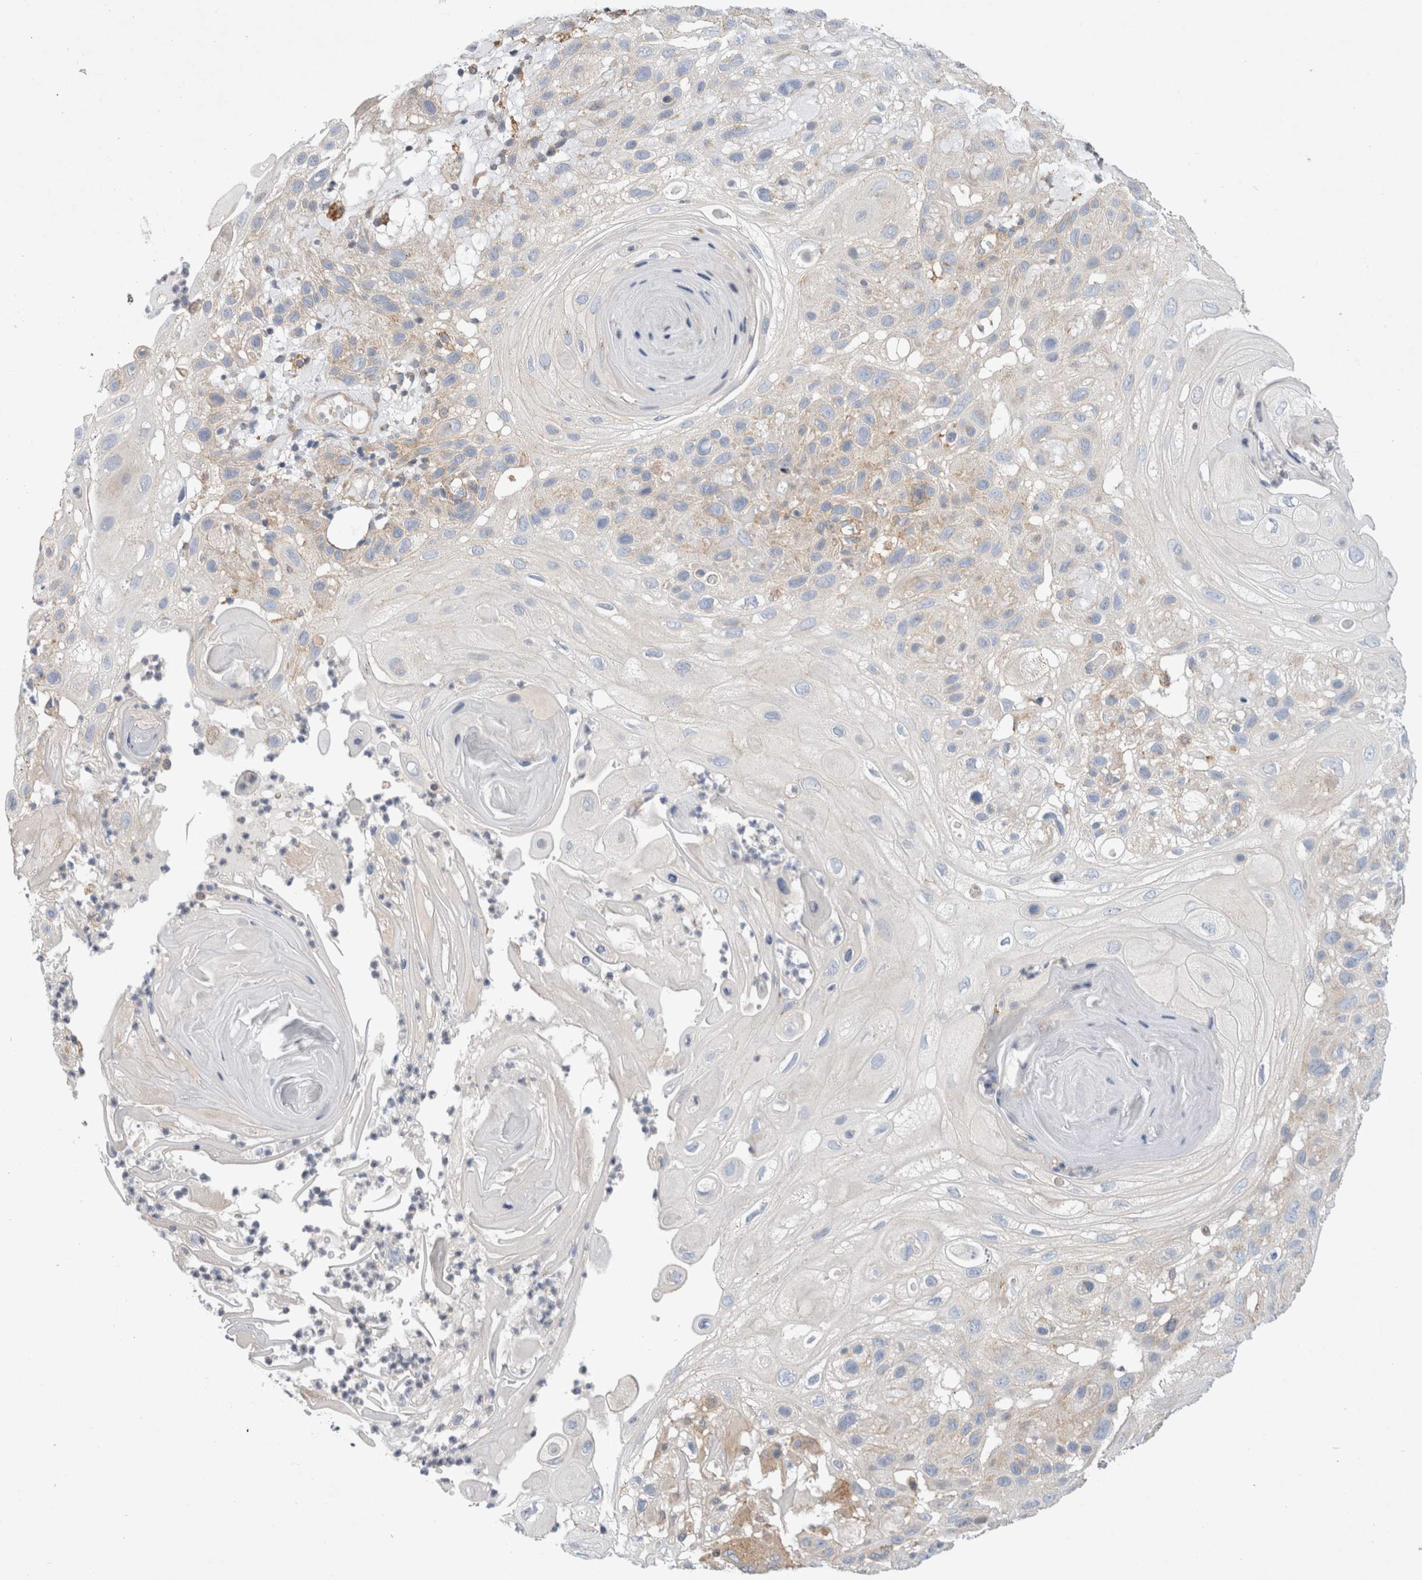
{"staining": {"intensity": "weak", "quantity": "<25%", "location": "cytoplasmic/membranous"}, "tissue": "skin cancer", "cell_type": "Tumor cells", "image_type": "cancer", "snomed": [{"axis": "morphology", "description": "Normal tissue, NOS"}, {"axis": "morphology", "description": "Squamous cell carcinoma, NOS"}, {"axis": "topography", "description": "Skin"}], "caption": "Protein analysis of squamous cell carcinoma (skin) demonstrates no significant expression in tumor cells.", "gene": "CDCA7L", "patient": {"sex": "female", "age": 96}}